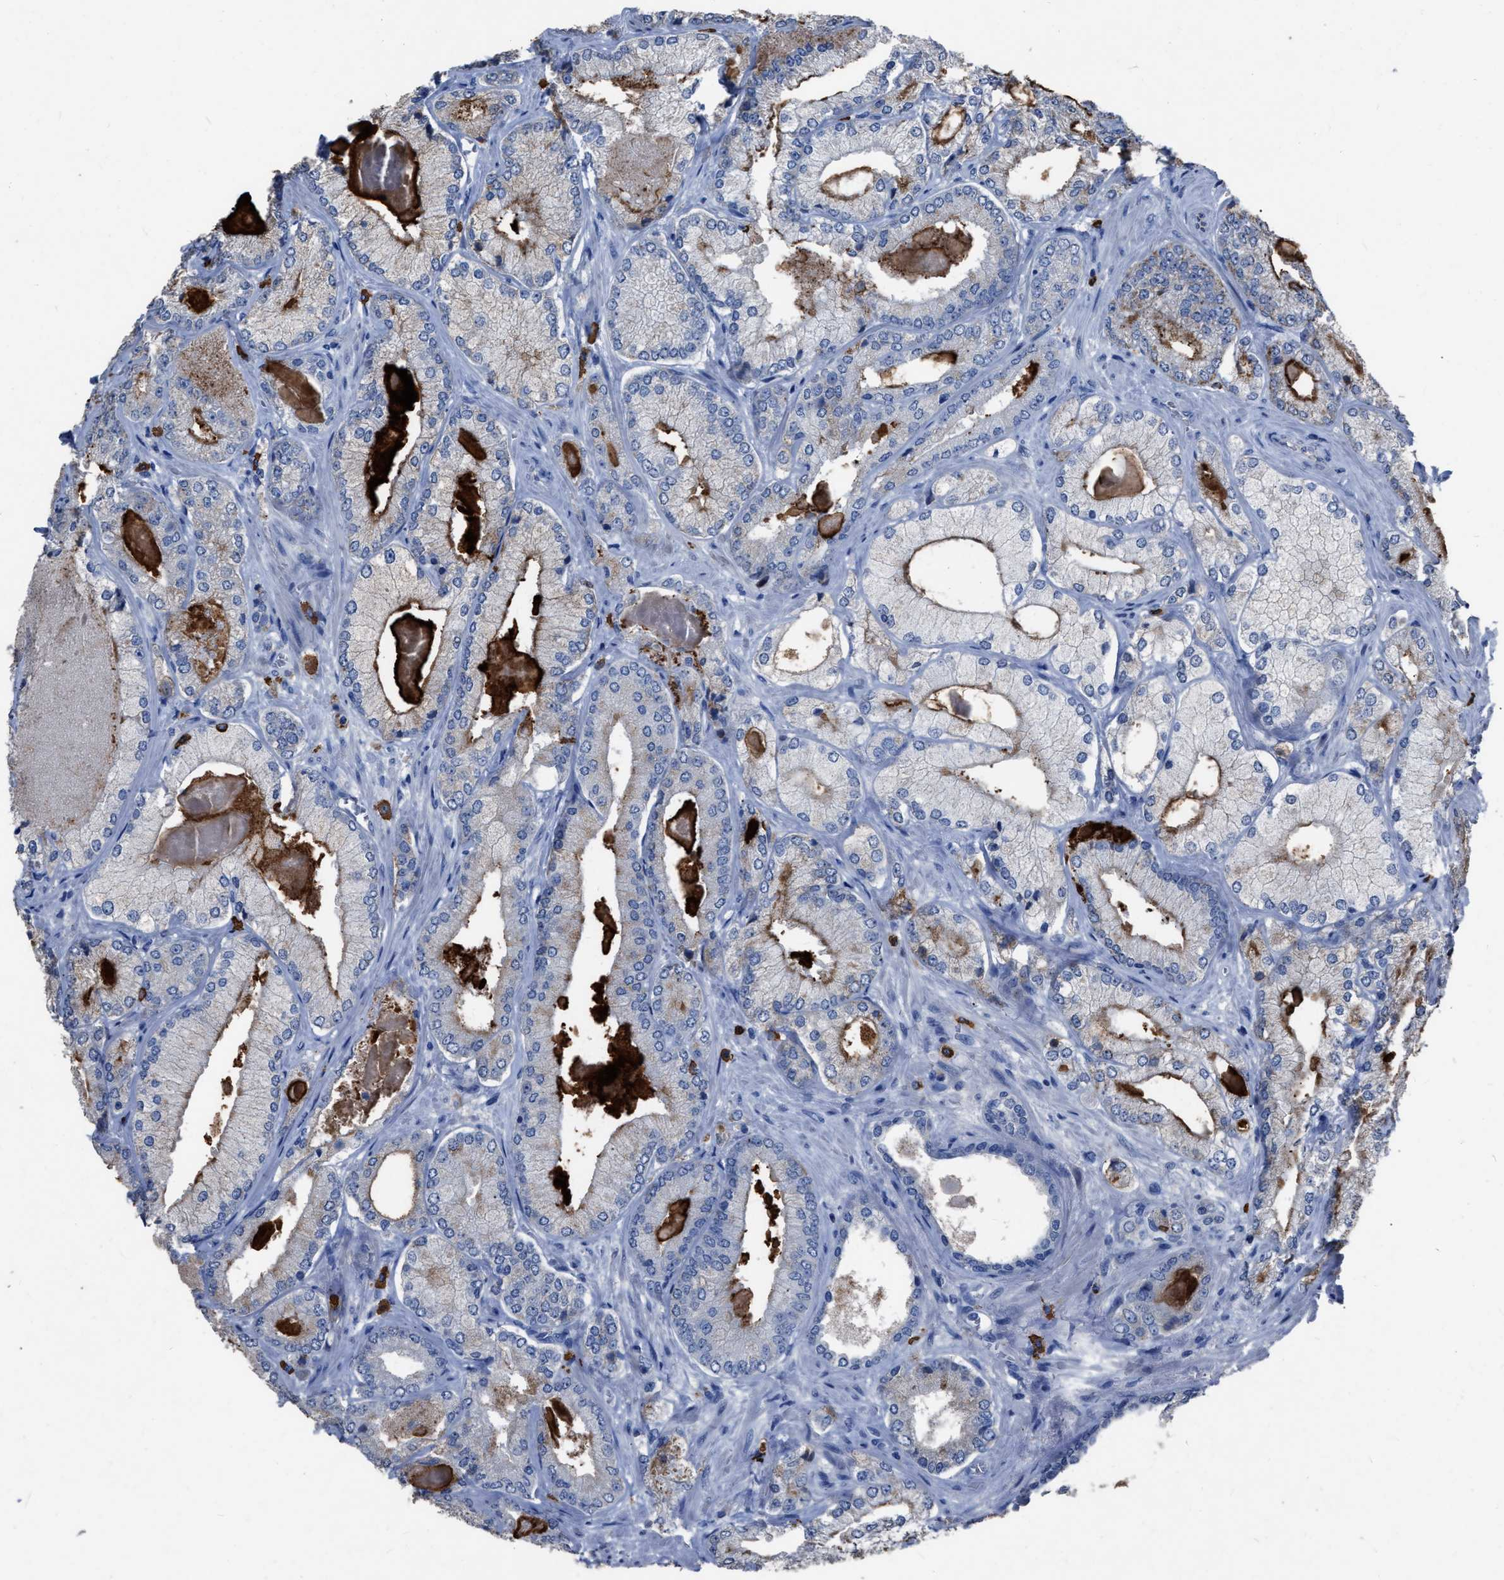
{"staining": {"intensity": "weak", "quantity": "25%-75%", "location": "cytoplasmic/membranous"}, "tissue": "prostate cancer", "cell_type": "Tumor cells", "image_type": "cancer", "snomed": [{"axis": "morphology", "description": "Adenocarcinoma, Low grade"}, {"axis": "topography", "description": "Prostate"}], "caption": "This photomicrograph demonstrates prostate cancer (adenocarcinoma (low-grade)) stained with immunohistochemistry to label a protein in brown. The cytoplasmic/membranous of tumor cells show weak positivity for the protein. Nuclei are counter-stained blue.", "gene": "HABP2", "patient": {"sex": "male", "age": 65}}